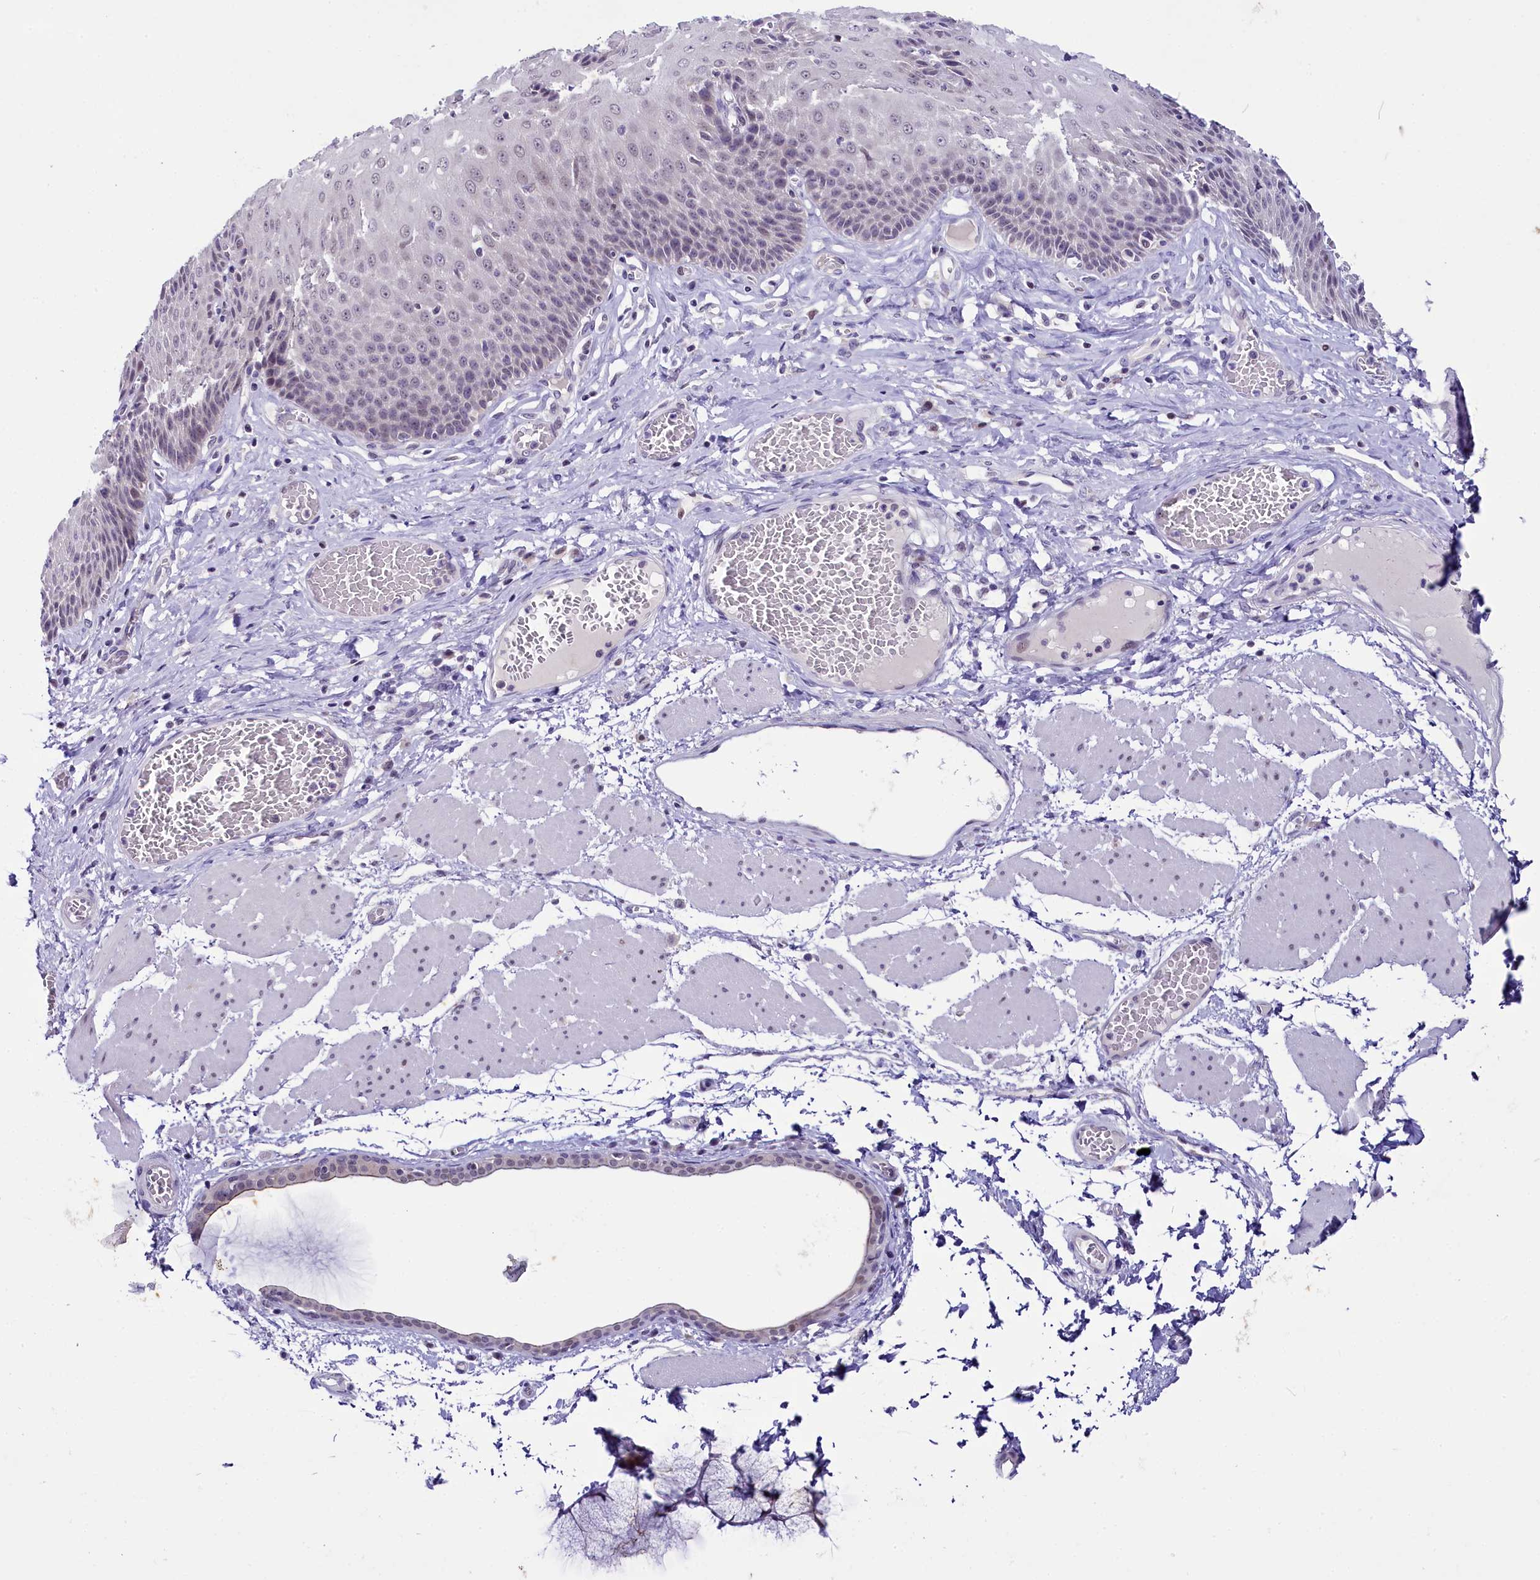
{"staining": {"intensity": "moderate", "quantity": "<25%", "location": "cytoplasmic/membranous,nuclear"}, "tissue": "esophagus", "cell_type": "Squamous epithelial cells", "image_type": "normal", "snomed": [{"axis": "morphology", "description": "Normal tissue, NOS"}, {"axis": "topography", "description": "Esophagus"}], "caption": "Benign esophagus was stained to show a protein in brown. There is low levels of moderate cytoplasmic/membranous,nuclear positivity in approximately <25% of squamous epithelial cells. The staining was performed using DAB (3,3'-diaminobenzidine) to visualize the protein expression in brown, while the nuclei were stained in blue with hematoxylin (Magnification: 20x).", "gene": "OSGEP", "patient": {"sex": "male", "age": 60}}